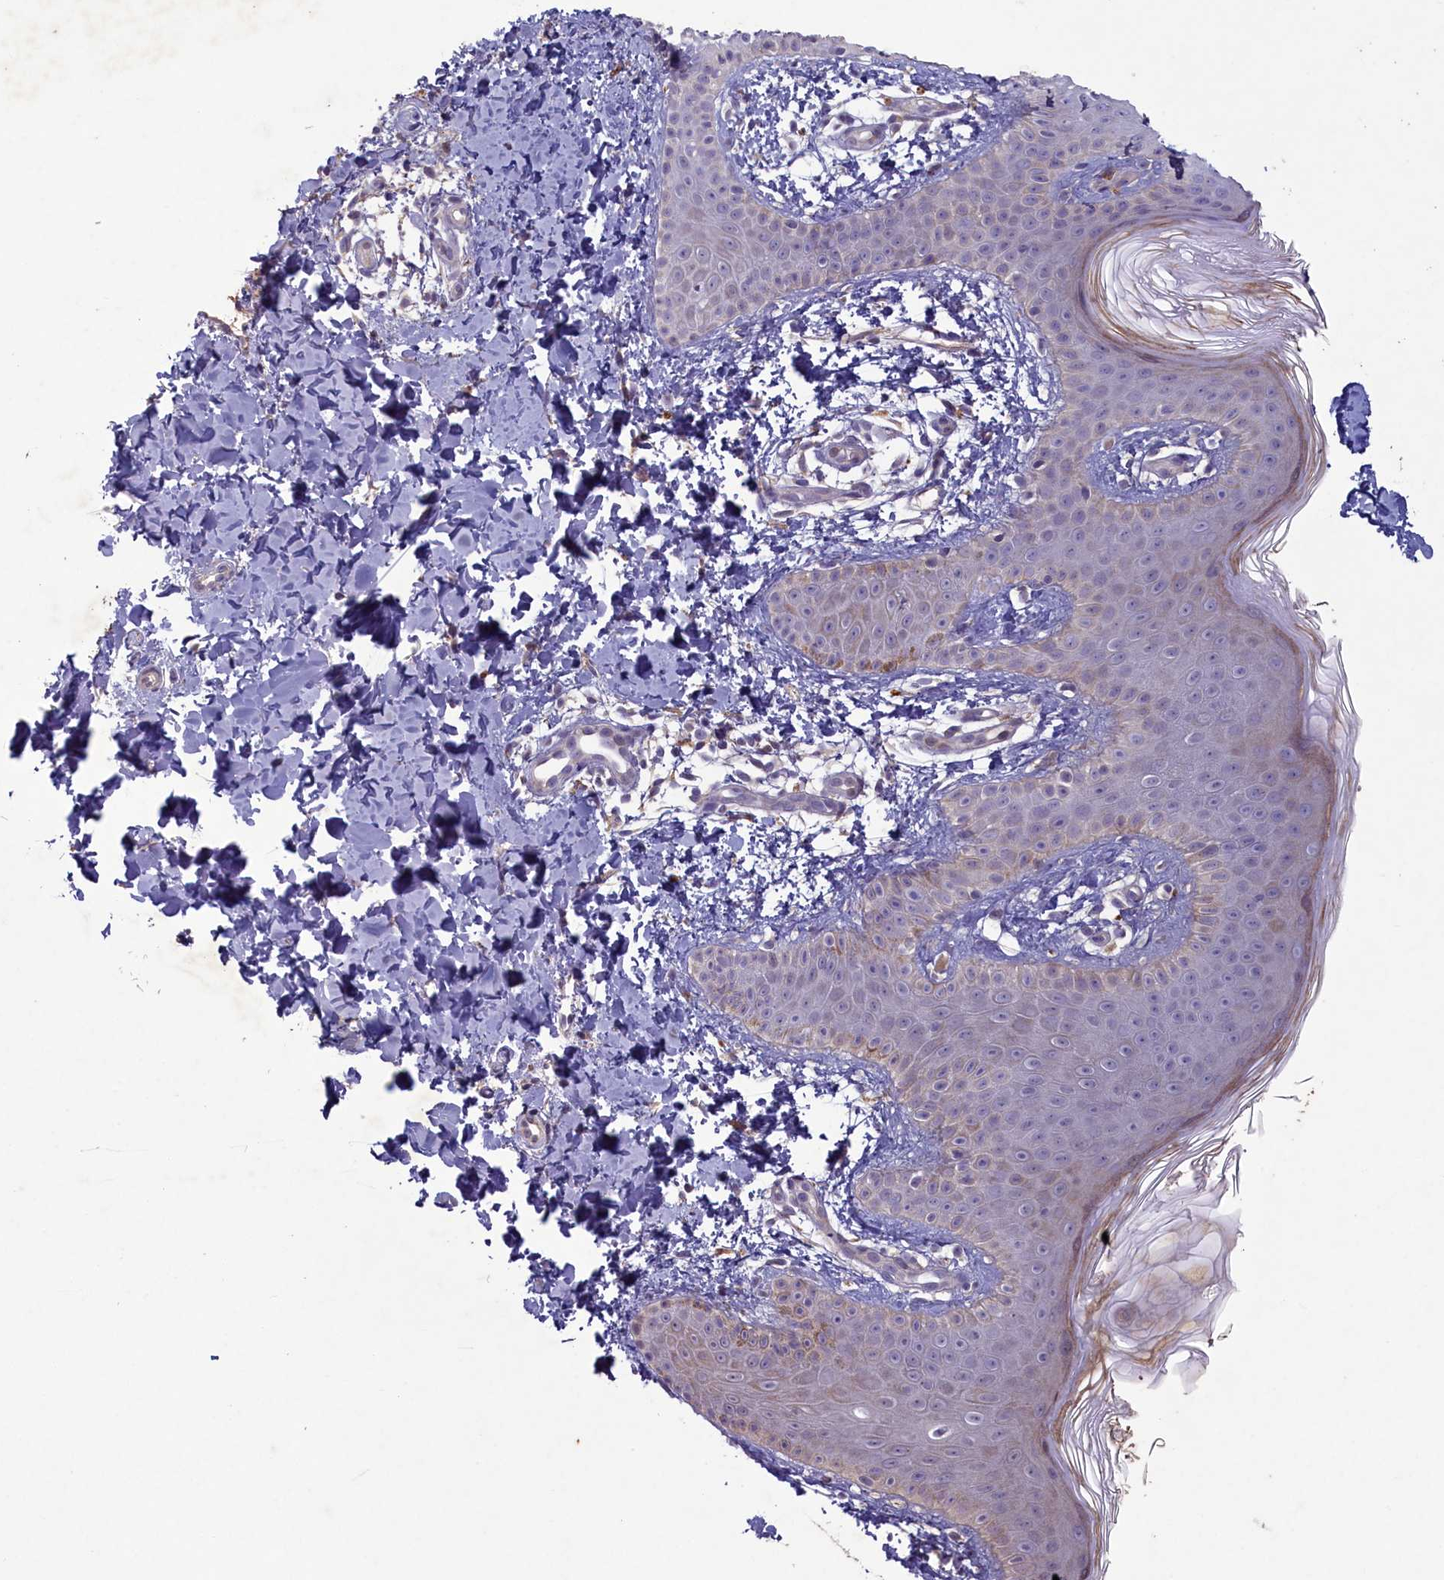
{"staining": {"intensity": "negative", "quantity": "none", "location": "none"}, "tissue": "skin", "cell_type": "Fibroblasts", "image_type": "normal", "snomed": [{"axis": "morphology", "description": "Normal tissue, NOS"}, {"axis": "topography", "description": "Skin"}], "caption": "The photomicrograph demonstrates no significant staining in fibroblasts of skin.", "gene": "PLEKHG6", "patient": {"sex": "male", "age": 36}}